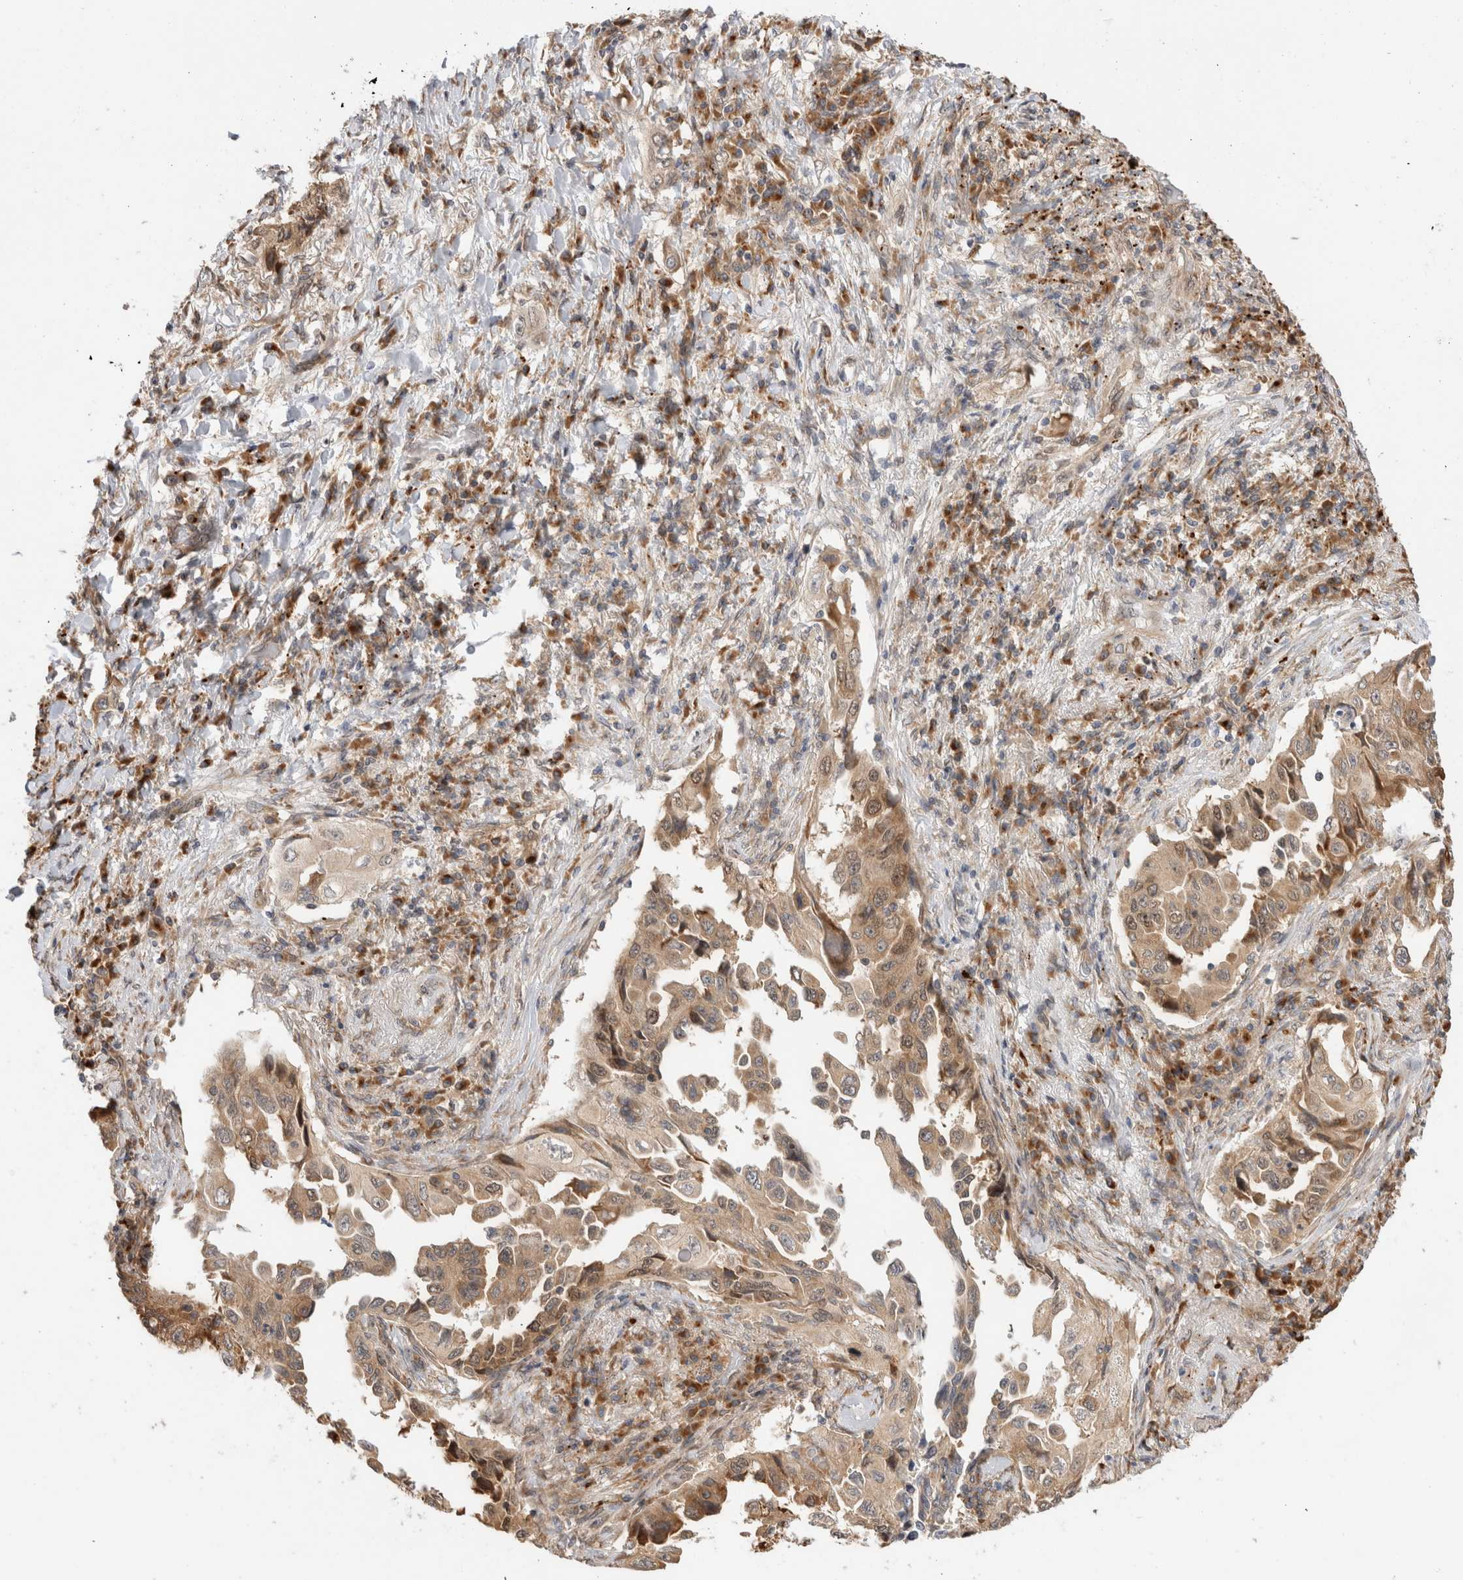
{"staining": {"intensity": "weak", "quantity": ">75%", "location": "cytoplasmic/membranous"}, "tissue": "lung cancer", "cell_type": "Tumor cells", "image_type": "cancer", "snomed": [{"axis": "morphology", "description": "Adenocarcinoma, NOS"}, {"axis": "topography", "description": "Lung"}], "caption": "An image of human lung cancer stained for a protein reveals weak cytoplasmic/membranous brown staining in tumor cells.", "gene": "ACTL9", "patient": {"sex": "female", "age": 51}}